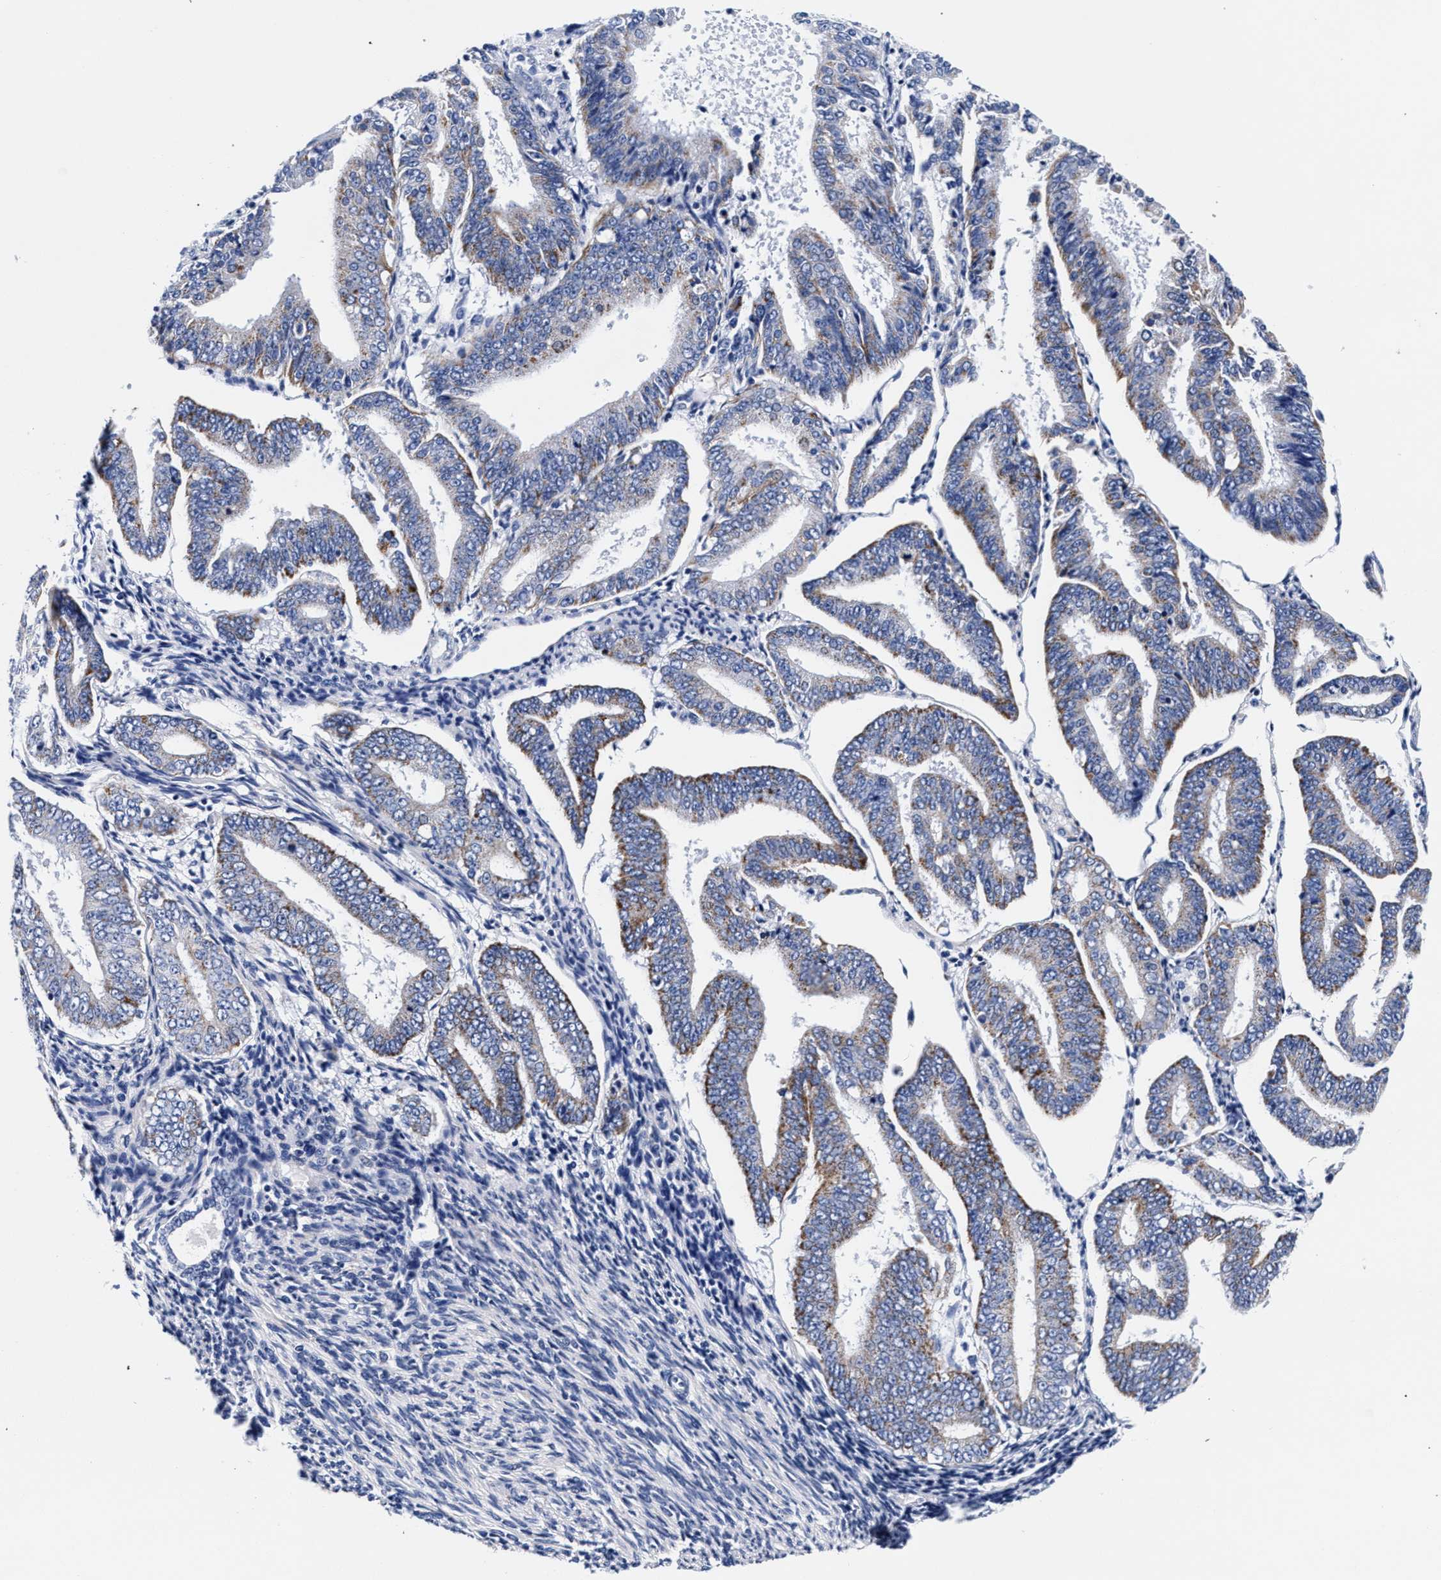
{"staining": {"intensity": "moderate", "quantity": "25%-75%", "location": "cytoplasmic/membranous"}, "tissue": "endometrial cancer", "cell_type": "Tumor cells", "image_type": "cancer", "snomed": [{"axis": "morphology", "description": "Adenocarcinoma, NOS"}, {"axis": "topography", "description": "Endometrium"}], "caption": "Endometrial adenocarcinoma stained with a brown dye exhibits moderate cytoplasmic/membranous positive staining in about 25%-75% of tumor cells.", "gene": "RAB3B", "patient": {"sex": "female", "age": 63}}